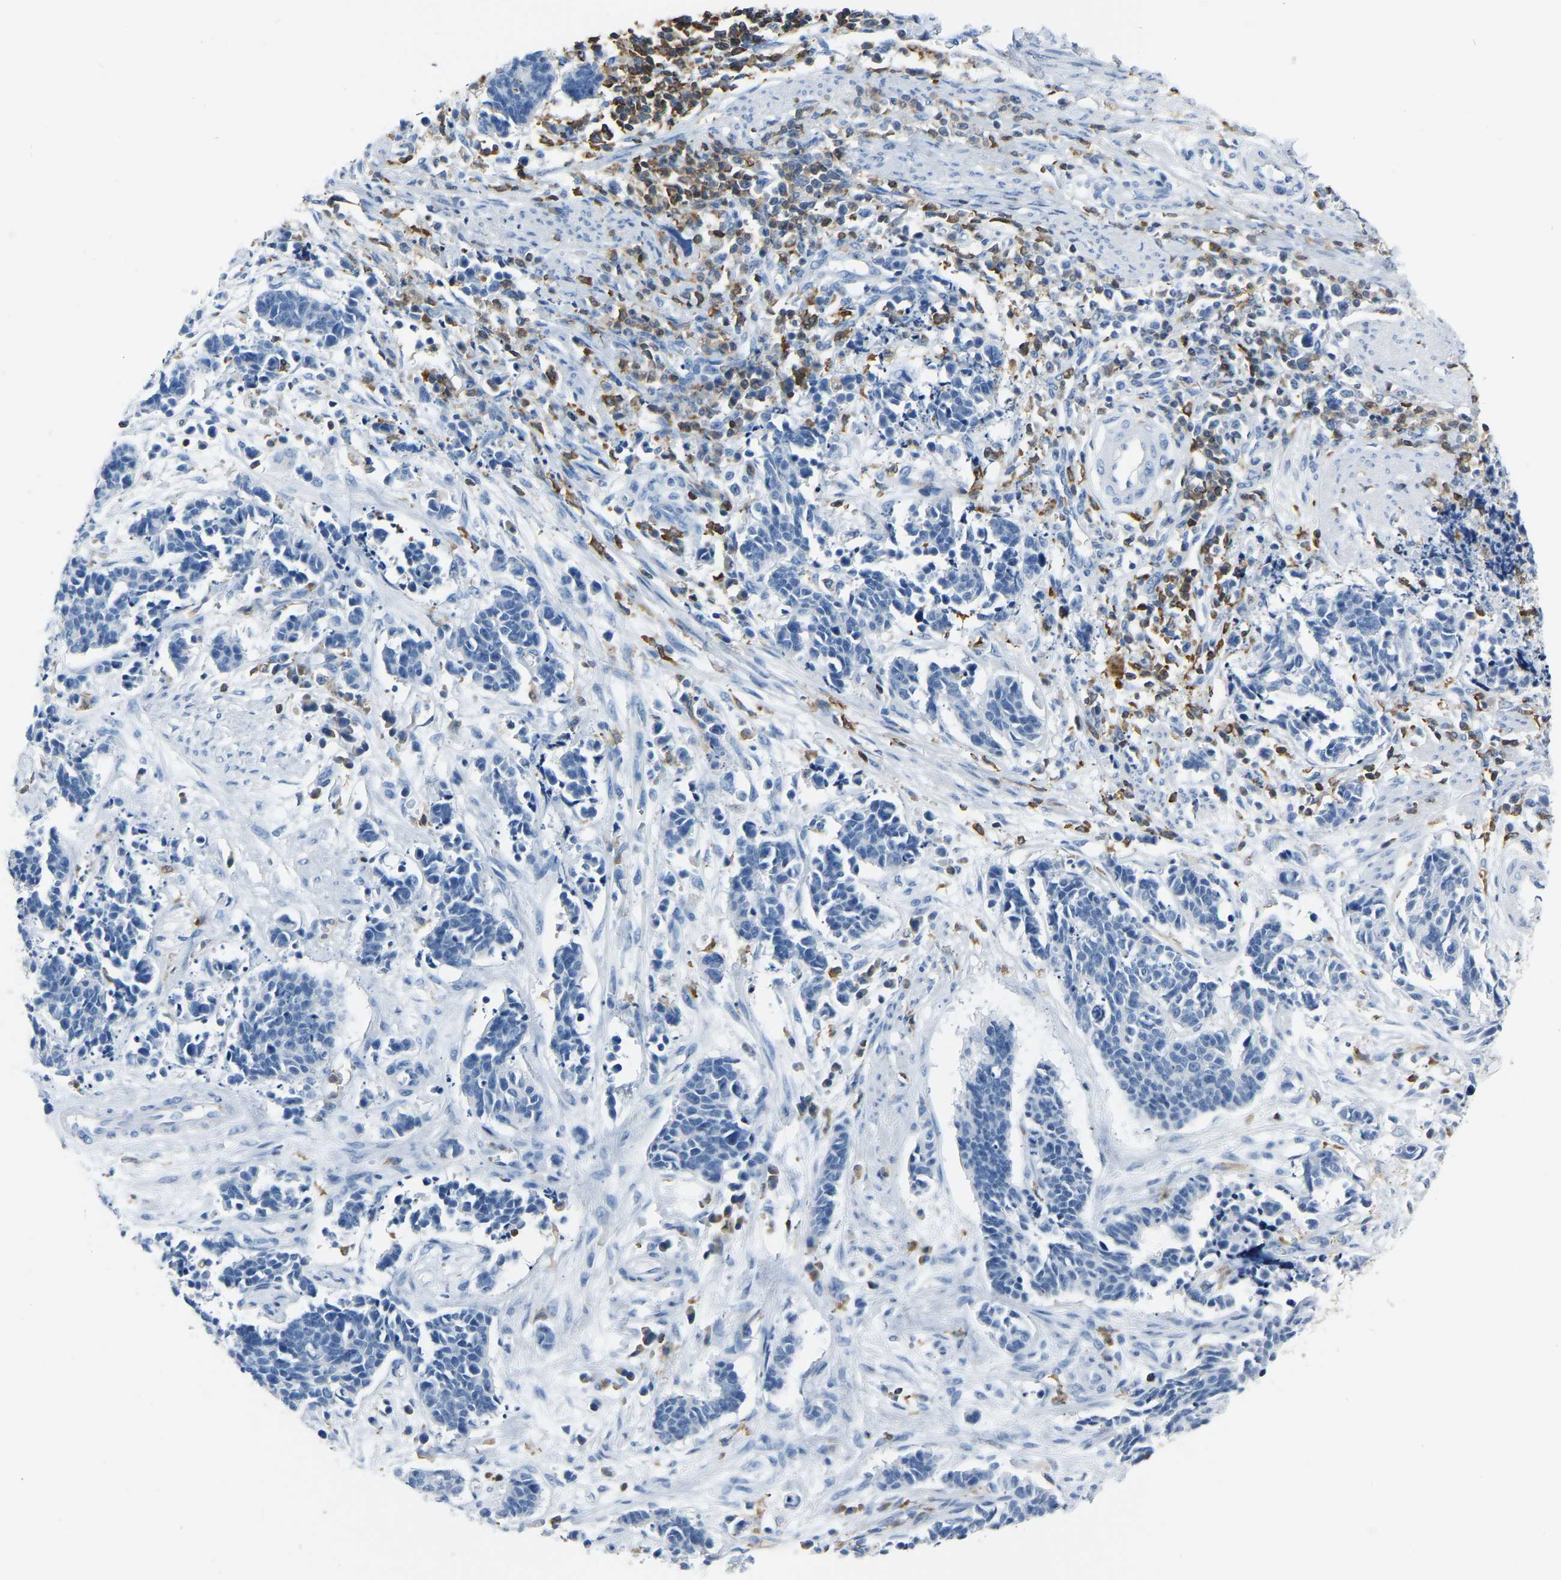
{"staining": {"intensity": "negative", "quantity": "none", "location": "none"}, "tissue": "cervical cancer", "cell_type": "Tumor cells", "image_type": "cancer", "snomed": [{"axis": "morphology", "description": "Squamous cell carcinoma, NOS"}, {"axis": "topography", "description": "Cervix"}], "caption": "This is an immunohistochemistry (IHC) micrograph of cervical squamous cell carcinoma. There is no expression in tumor cells.", "gene": "ARHGAP45", "patient": {"sex": "female", "age": 35}}